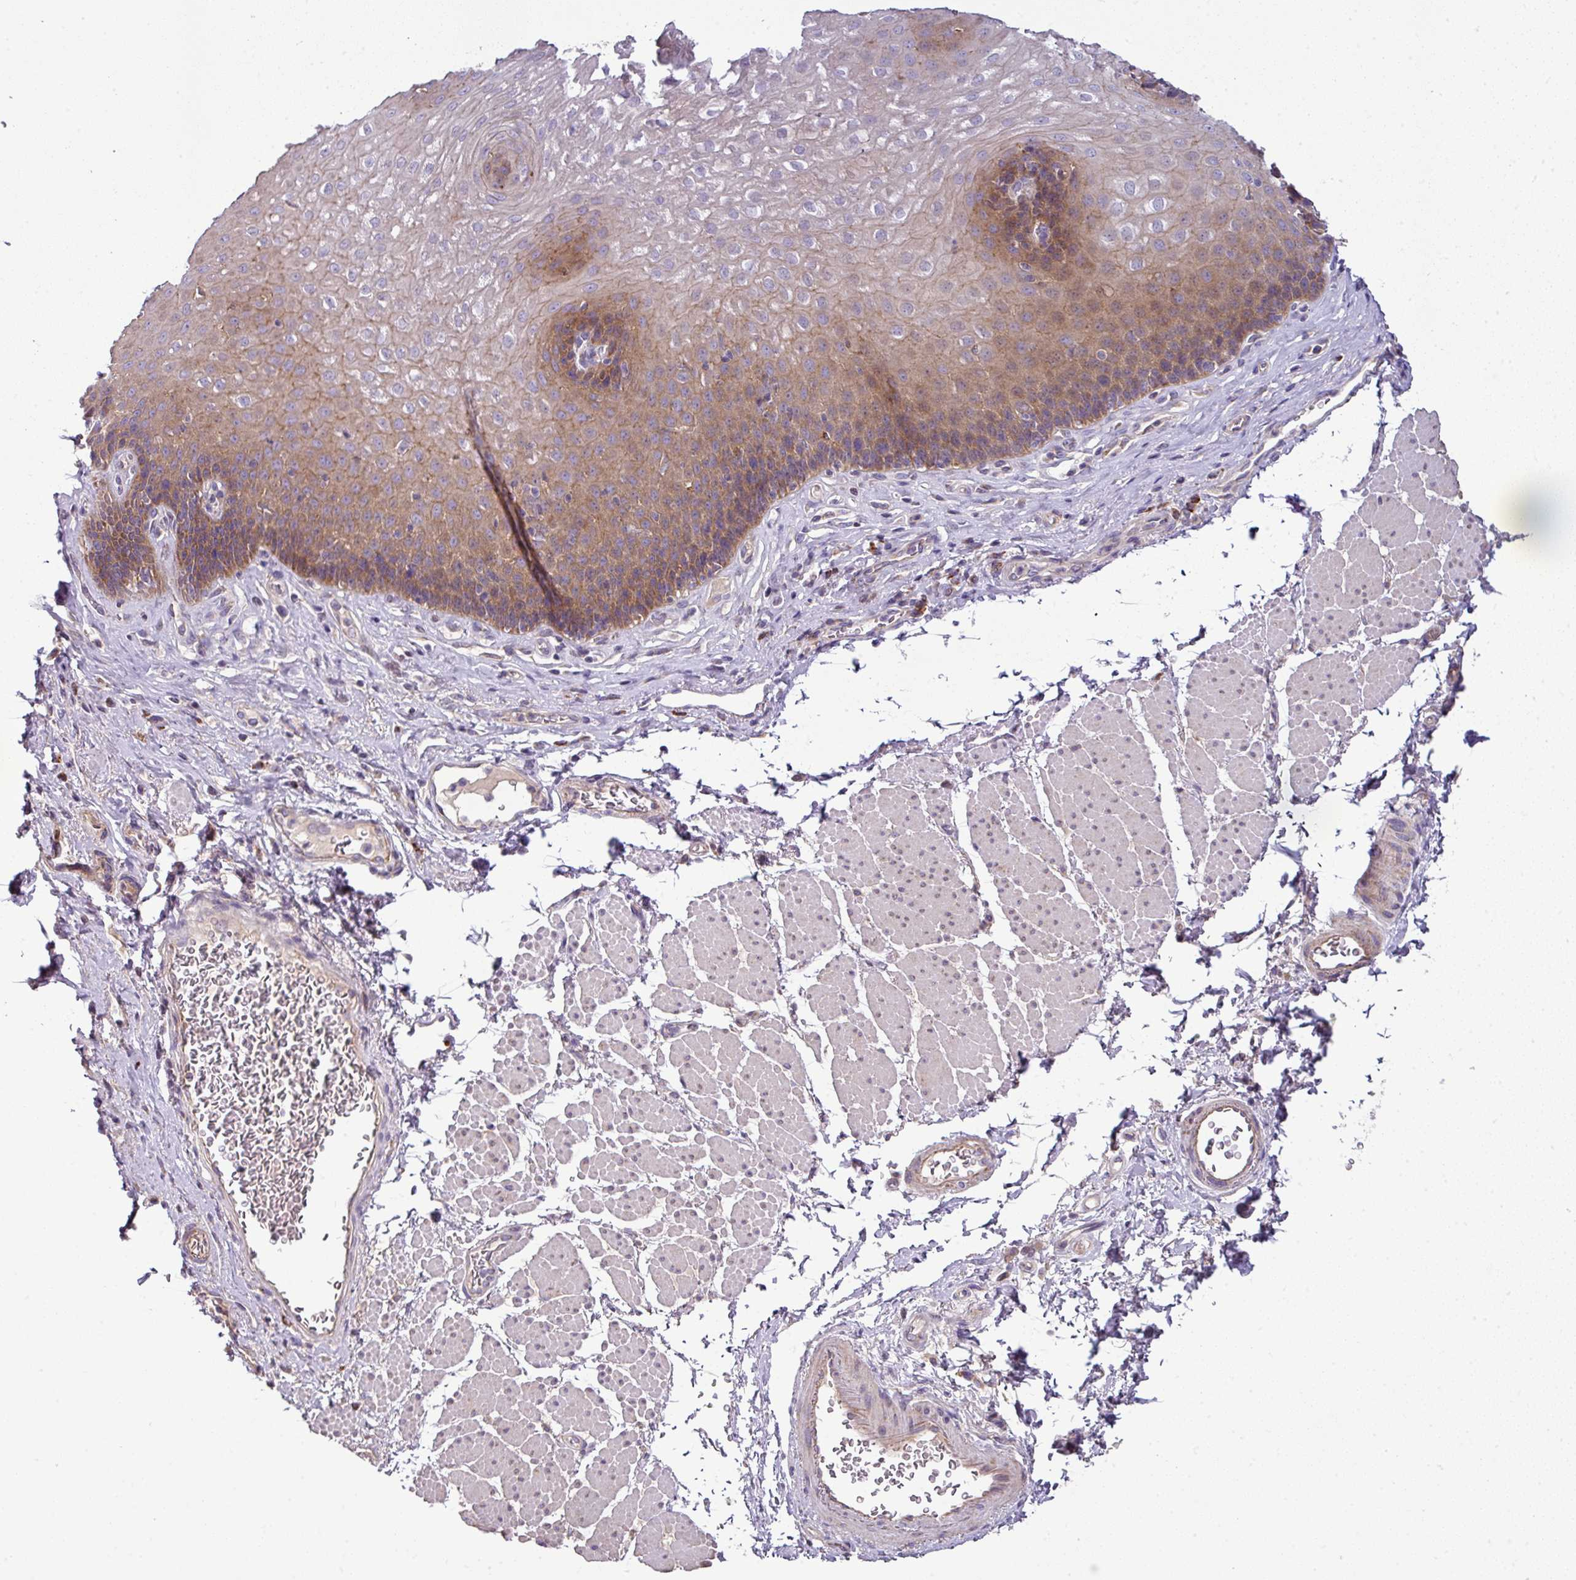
{"staining": {"intensity": "moderate", "quantity": "25%-75%", "location": "cytoplasmic/membranous"}, "tissue": "esophagus", "cell_type": "Squamous epithelial cells", "image_type": "normal", "snomed": [{"axis": "morphology", "description": "Normal tissue, NOS"}, {"axis": "topography", "description": "Esophagus"}], "caption": "Immunohistochemical staining of unremarkable human esophagus exhibits moderate cytoplasmic/membranous protein positivity in approximately 25%-75% of squamous epithelial cells.", "gene": "GAN", "patient": {"sex": "female", "age": 66}}